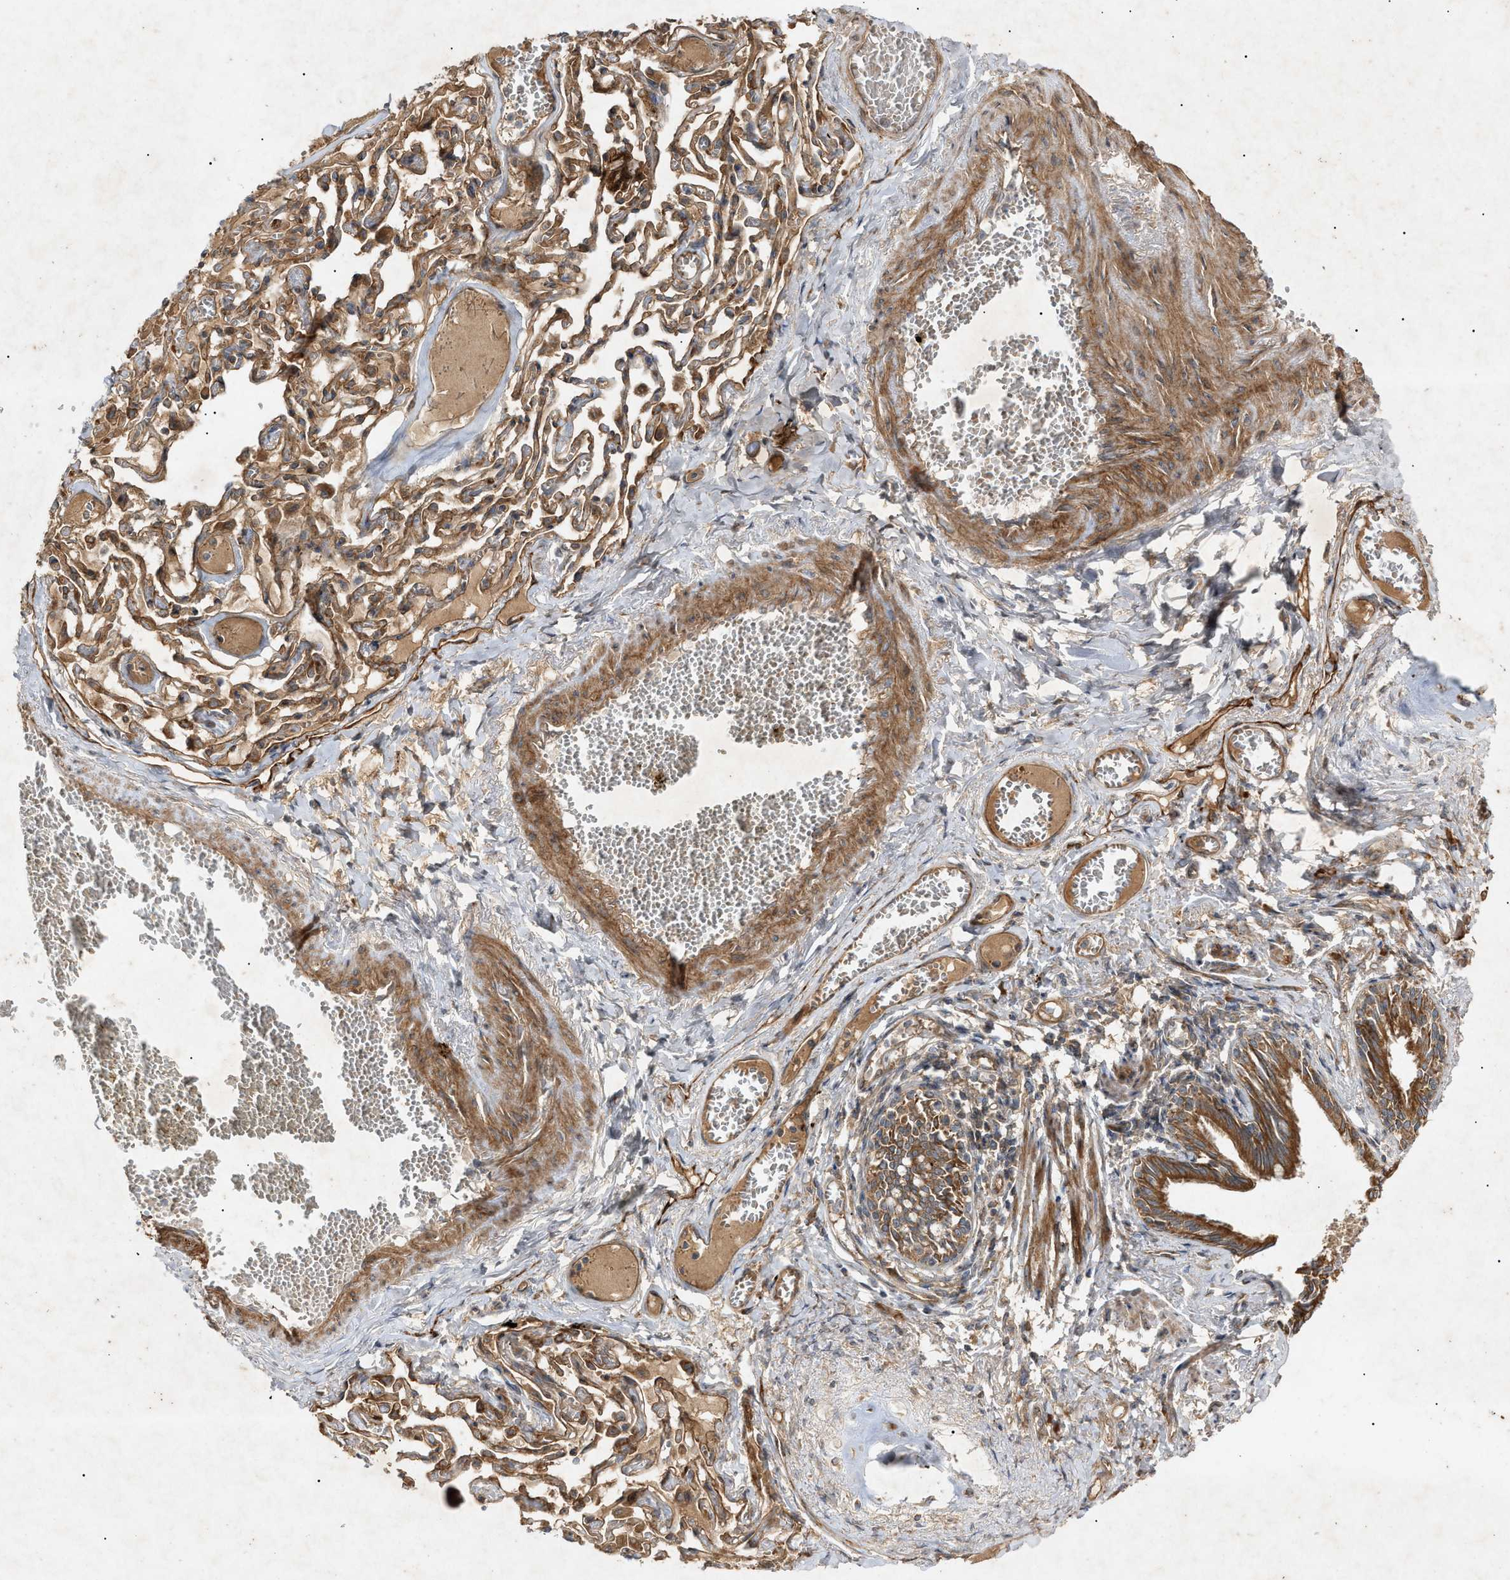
{"staining": {"intensity": "strong", "quantity": ">75%", "location": "cytoplasmic/membranous"}, "tissue": "bronchus", "cell_type": "Respiratory epithelial cells", "image_type": "normal", "snomed": [{"axis": "morphology", "description": "Normal tissue, NOS"}, {"axis": "morphology", "description": "Inflammation, NOS"}, {"axis": "topography", "description": "Cartilage tissue"}, {"axis": "topography", "description": "Lung"}], "caption": "A brown stain highlights strong cytoplasmic/membranous staining of a protein in respiratory epithelial cells of benign bronchus. (Brightfield microscopy of DAB IHC at high magnification).", "gene": "MTCH1", "patient": {"sex": "male", "age": 71}}